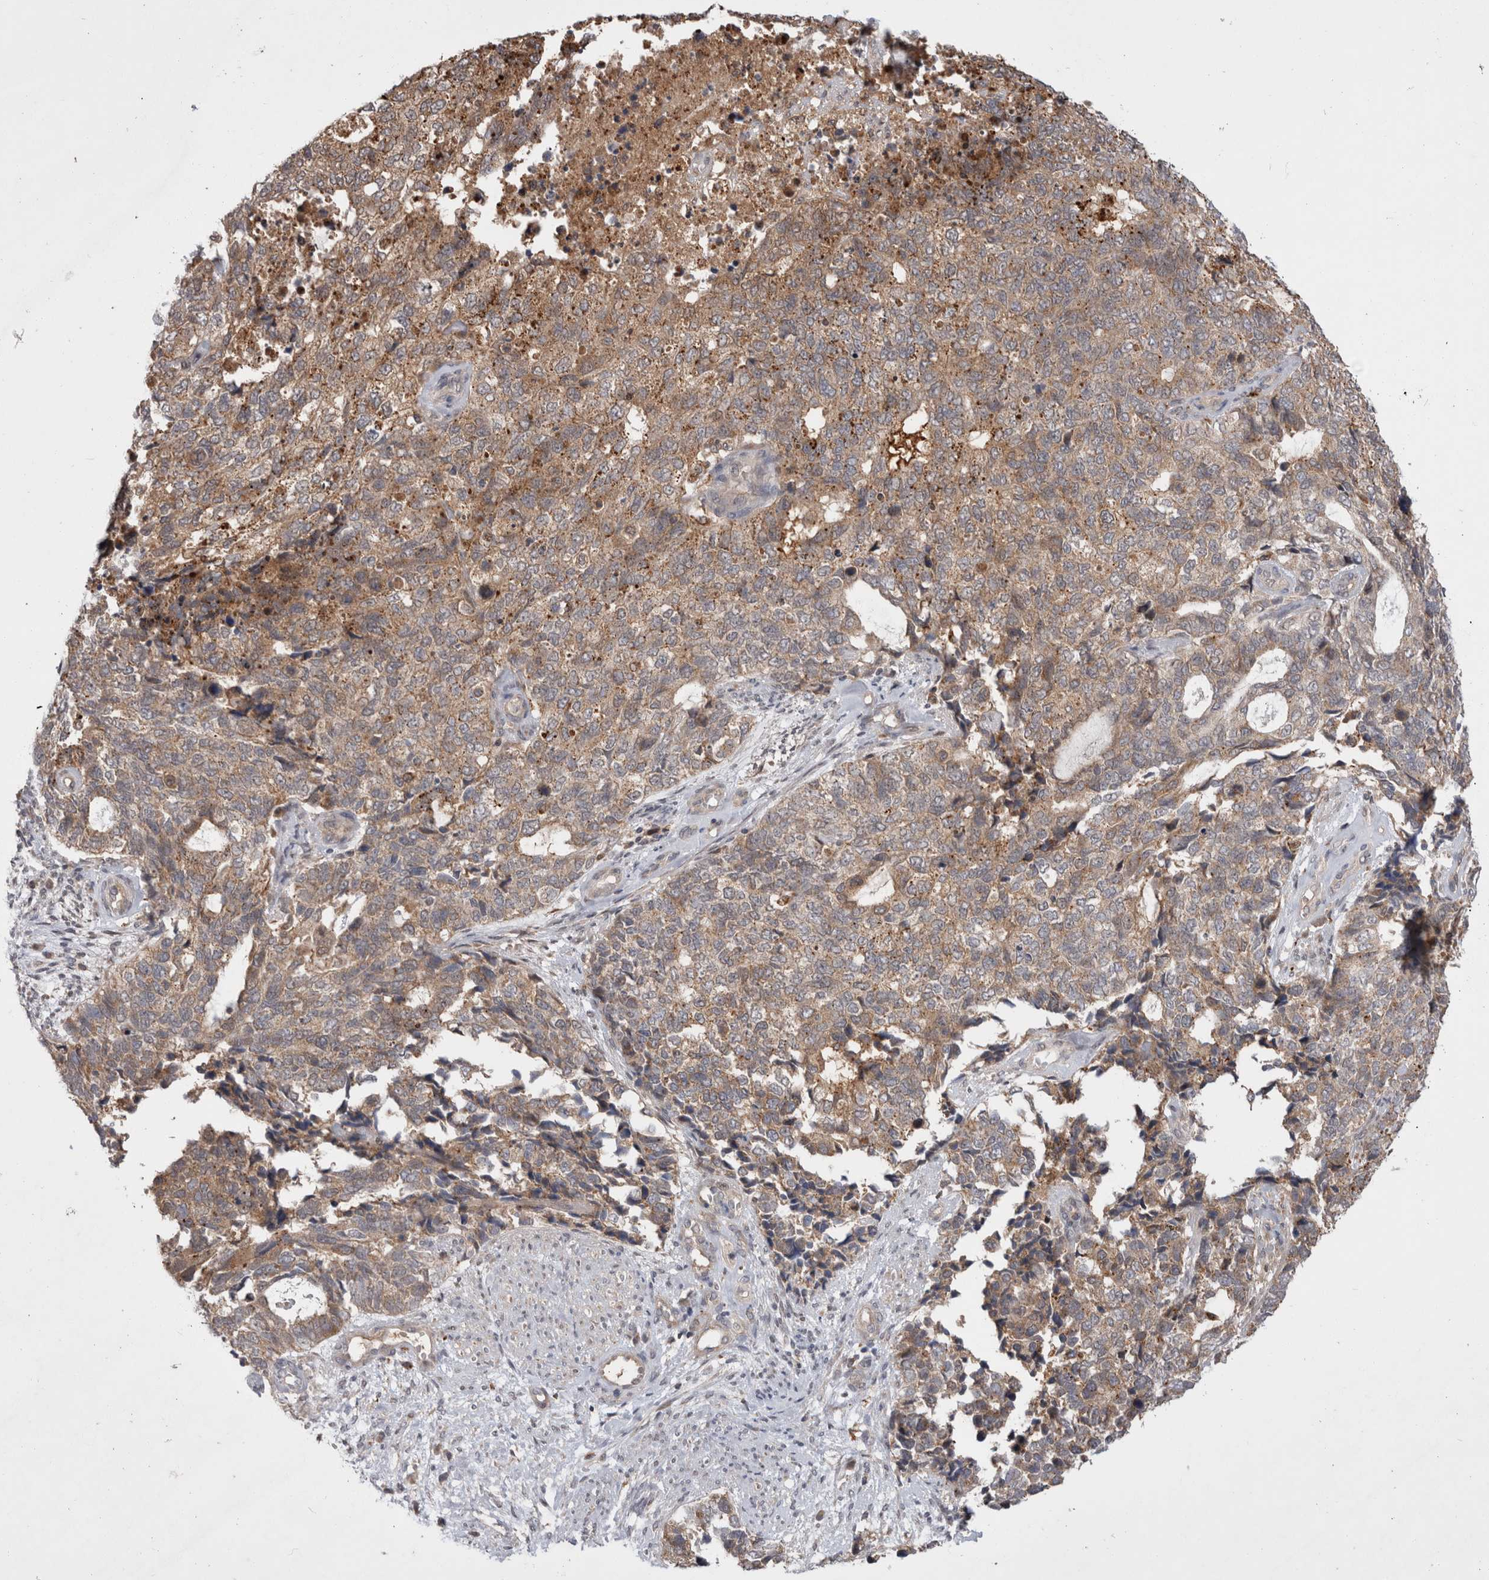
{"staining": {"intensity": "weak", "quantity": ">75%", "location": "cytoplasmic/membranous"}, "tissue": "cervical cancer", "cell_type": "Tumor cells", "image_type": "cancer", "snomed": [{"axis": "morphology", "description": "Squamous cell carcinoma, NOS"}, {"axis": "topography", "description": "Cervix"}], "caption": "This image exhibits immunohistochemistry staining of cervical squamous cell carcinoma, with low weak cytoplasmic/membranous positivity in approximately >75% of tumor cells.", "gene": "MRPL37", "patient": {"sex": "female", "age": 63}}